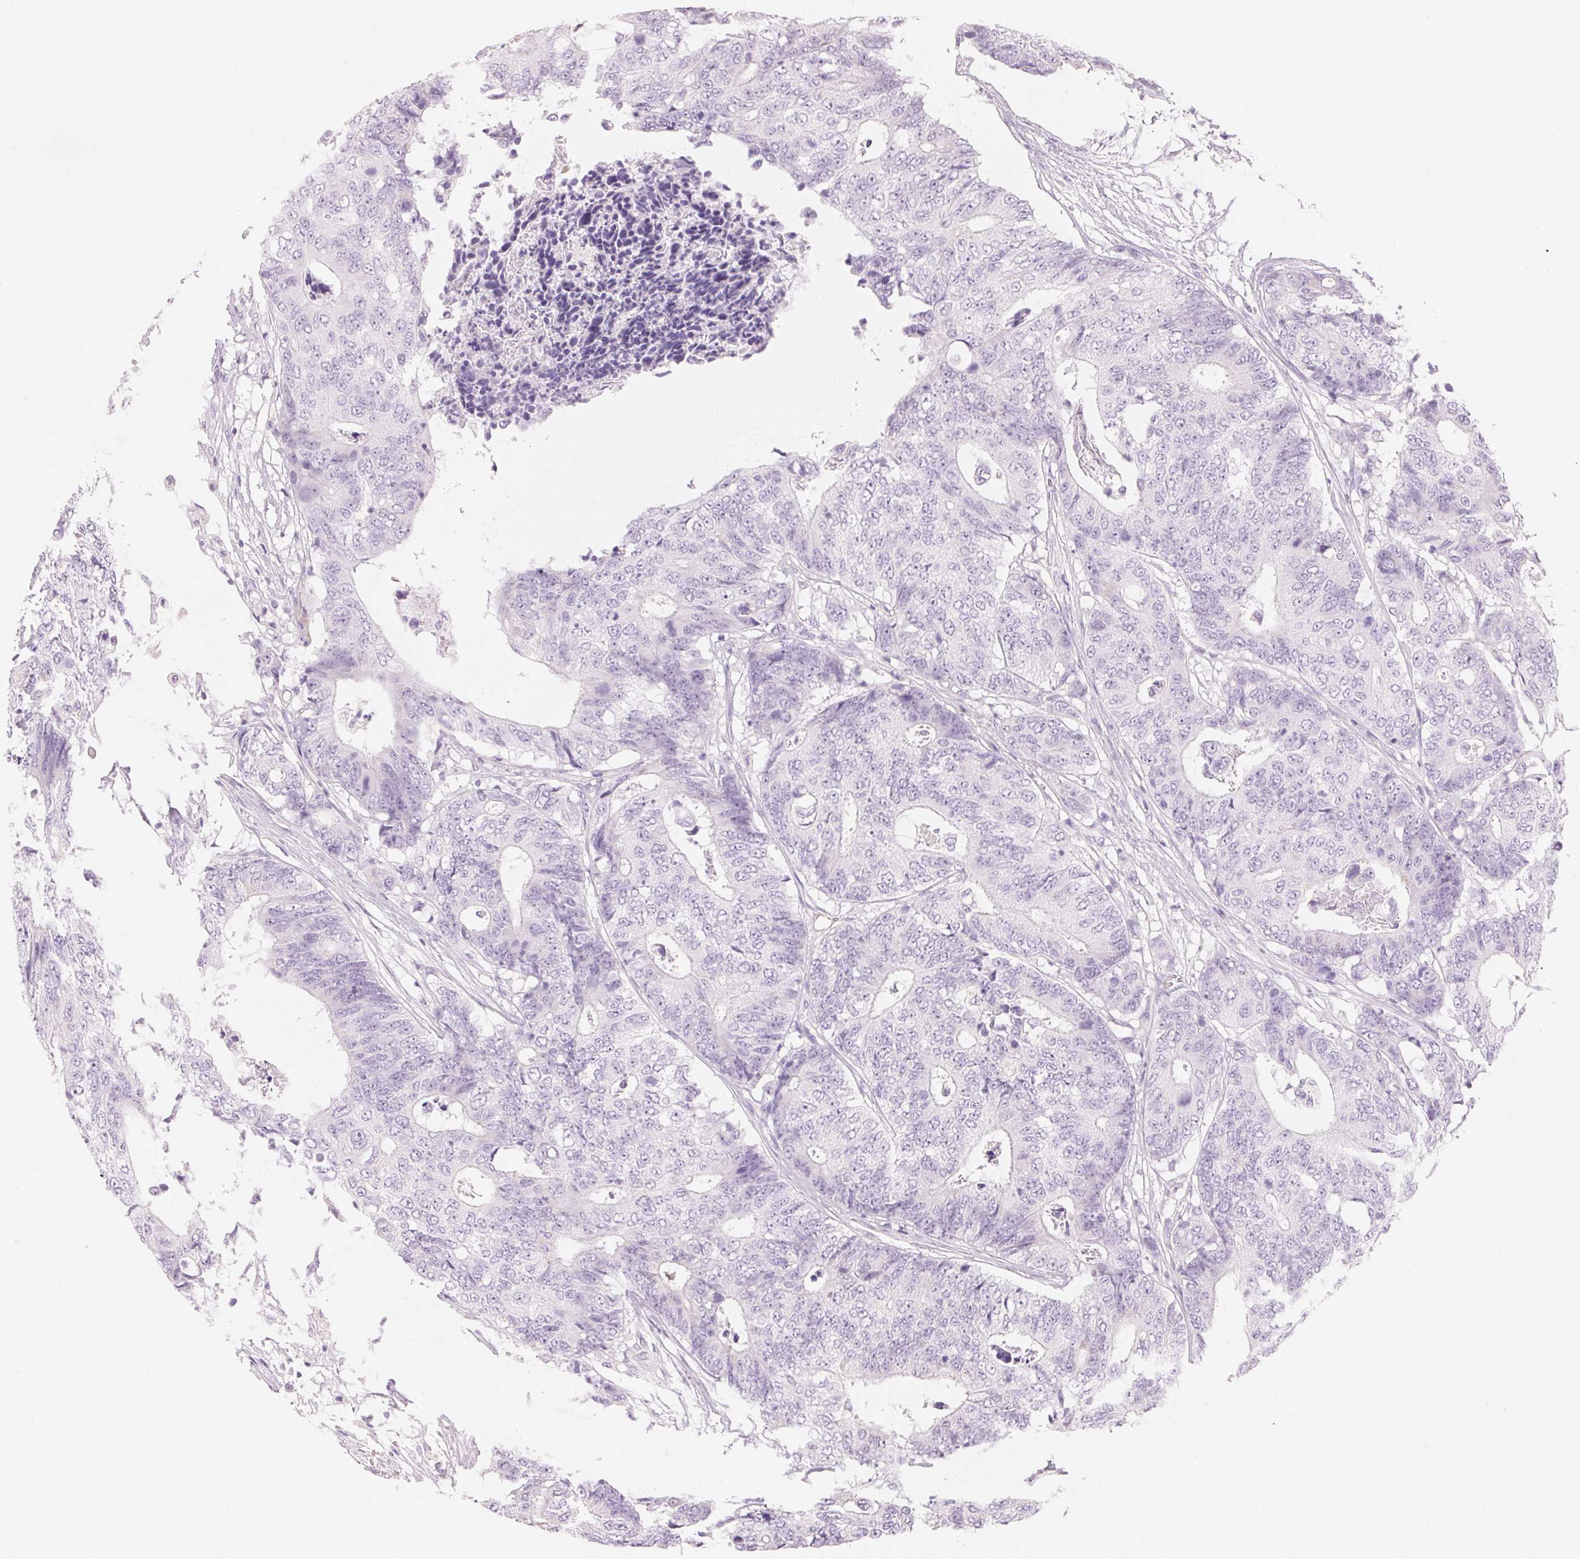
{"staining": {"intensity": "negative", "quantity": "none", "location": "none"}, "tissue": "colorectal cancer", "cell_type": "Tumor cells", "image_type": "cancer", "snomed": [{"axis": "morphology", "description": "Adenocarcinoma, NOS"}, {"axis": "topography", "description": "Colon"}], "caption": "An image of colorectal adenocarcinoma stained for a protein displays no brown staining in tumor cells.", "gene": "HOXB13", "patient": {"sex": "female", "age": 48}}